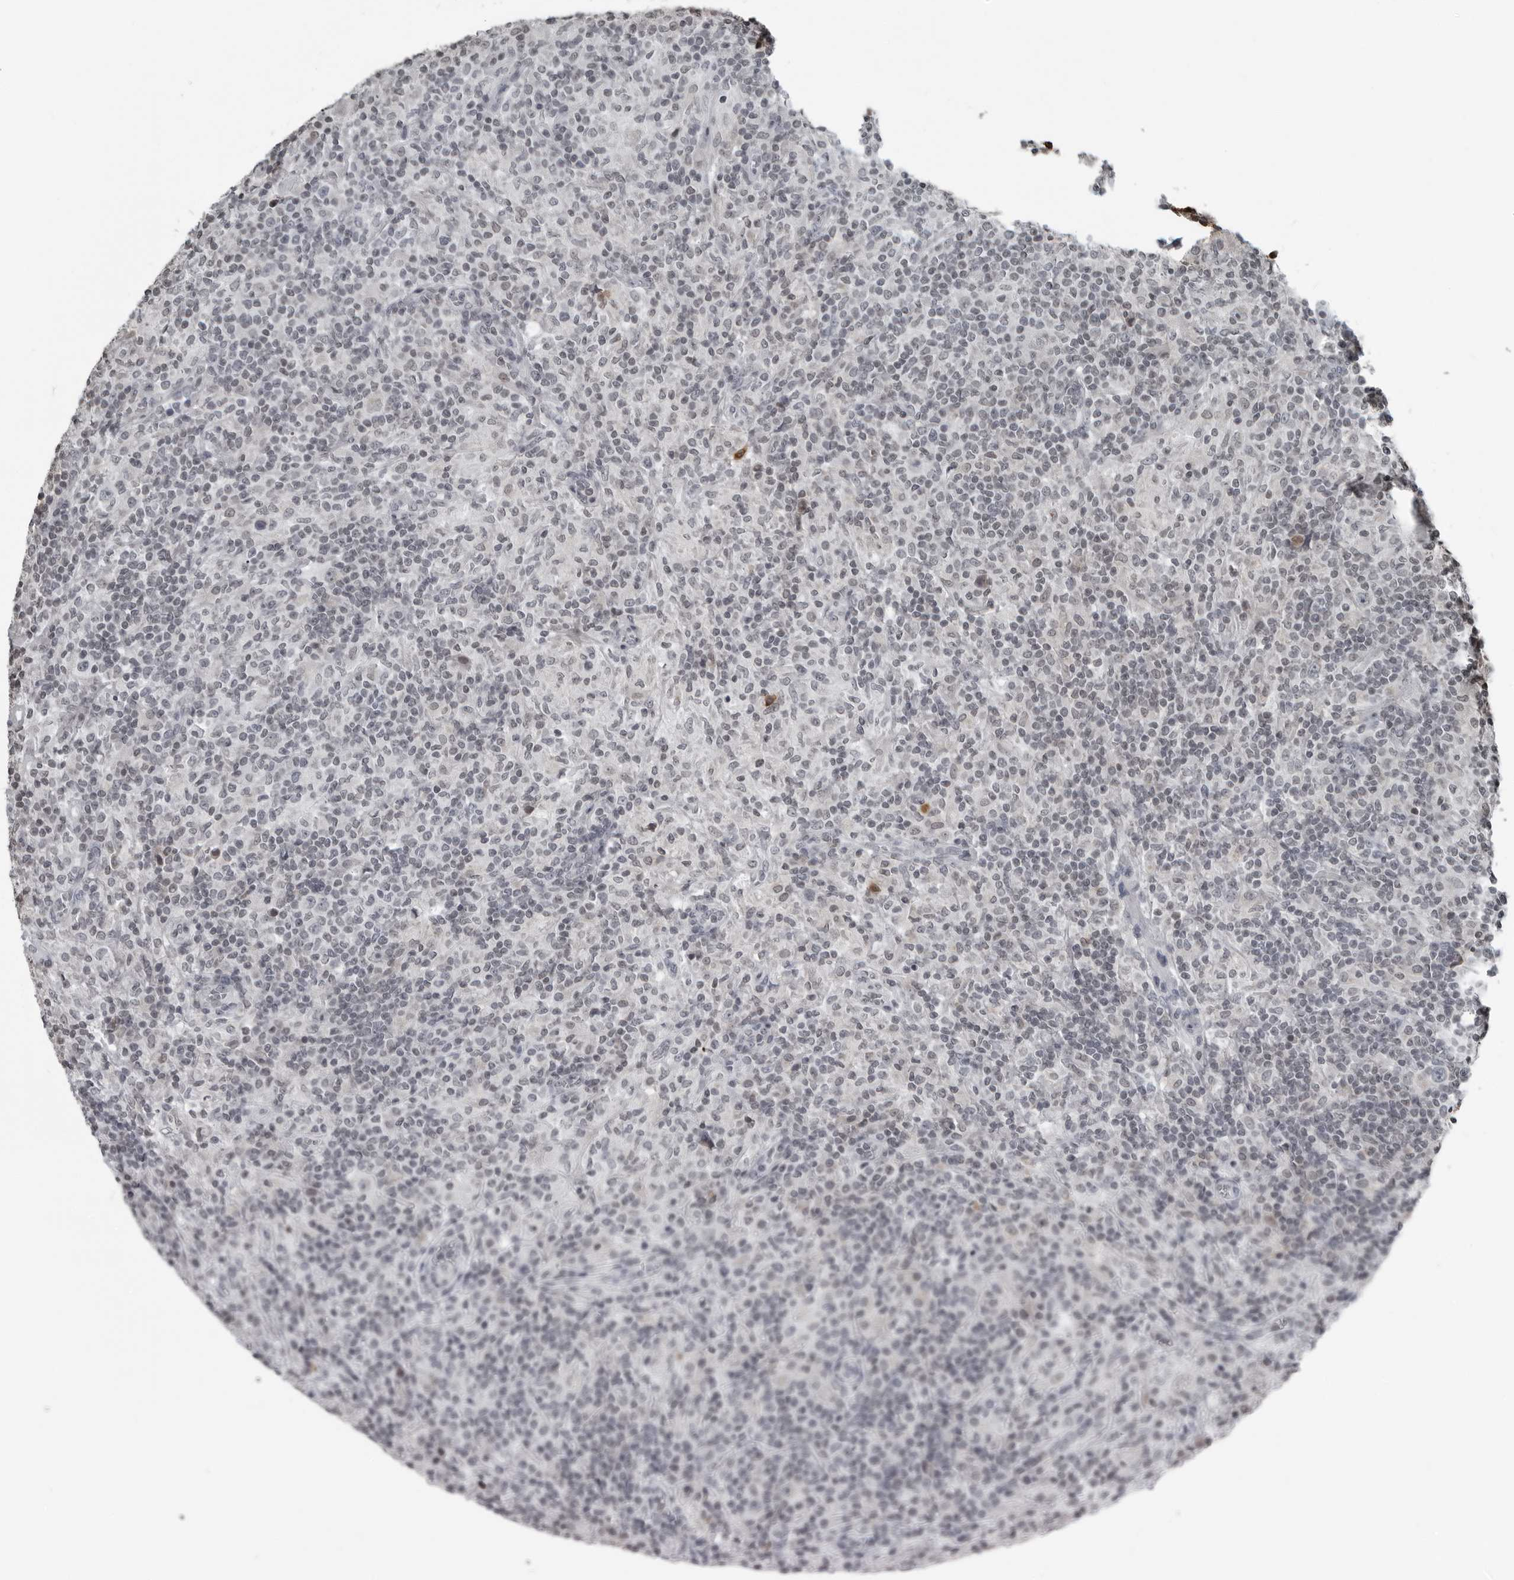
{"staining": {"intensity": "negative", "quantity": "none", "location": "none"}, "tissue": "lymphoma", "cell_type": "Tumor cells", "image_type": "cancer", "snomed": [{"axis": "morphology", "description": "Hodgkin's disease, NOS"}, {"axis": "topography", "description": "Lymph node"}], "caption": "Tumor cells are negative for protein expression in human Hodgkin's disease. (Stains: DAB IHC with hematoxylin counter stain, Microscopy: brightfield microscopy at high magnification).", "gene": "RTCA", "patient": {"sex": "male", "age": 70}}